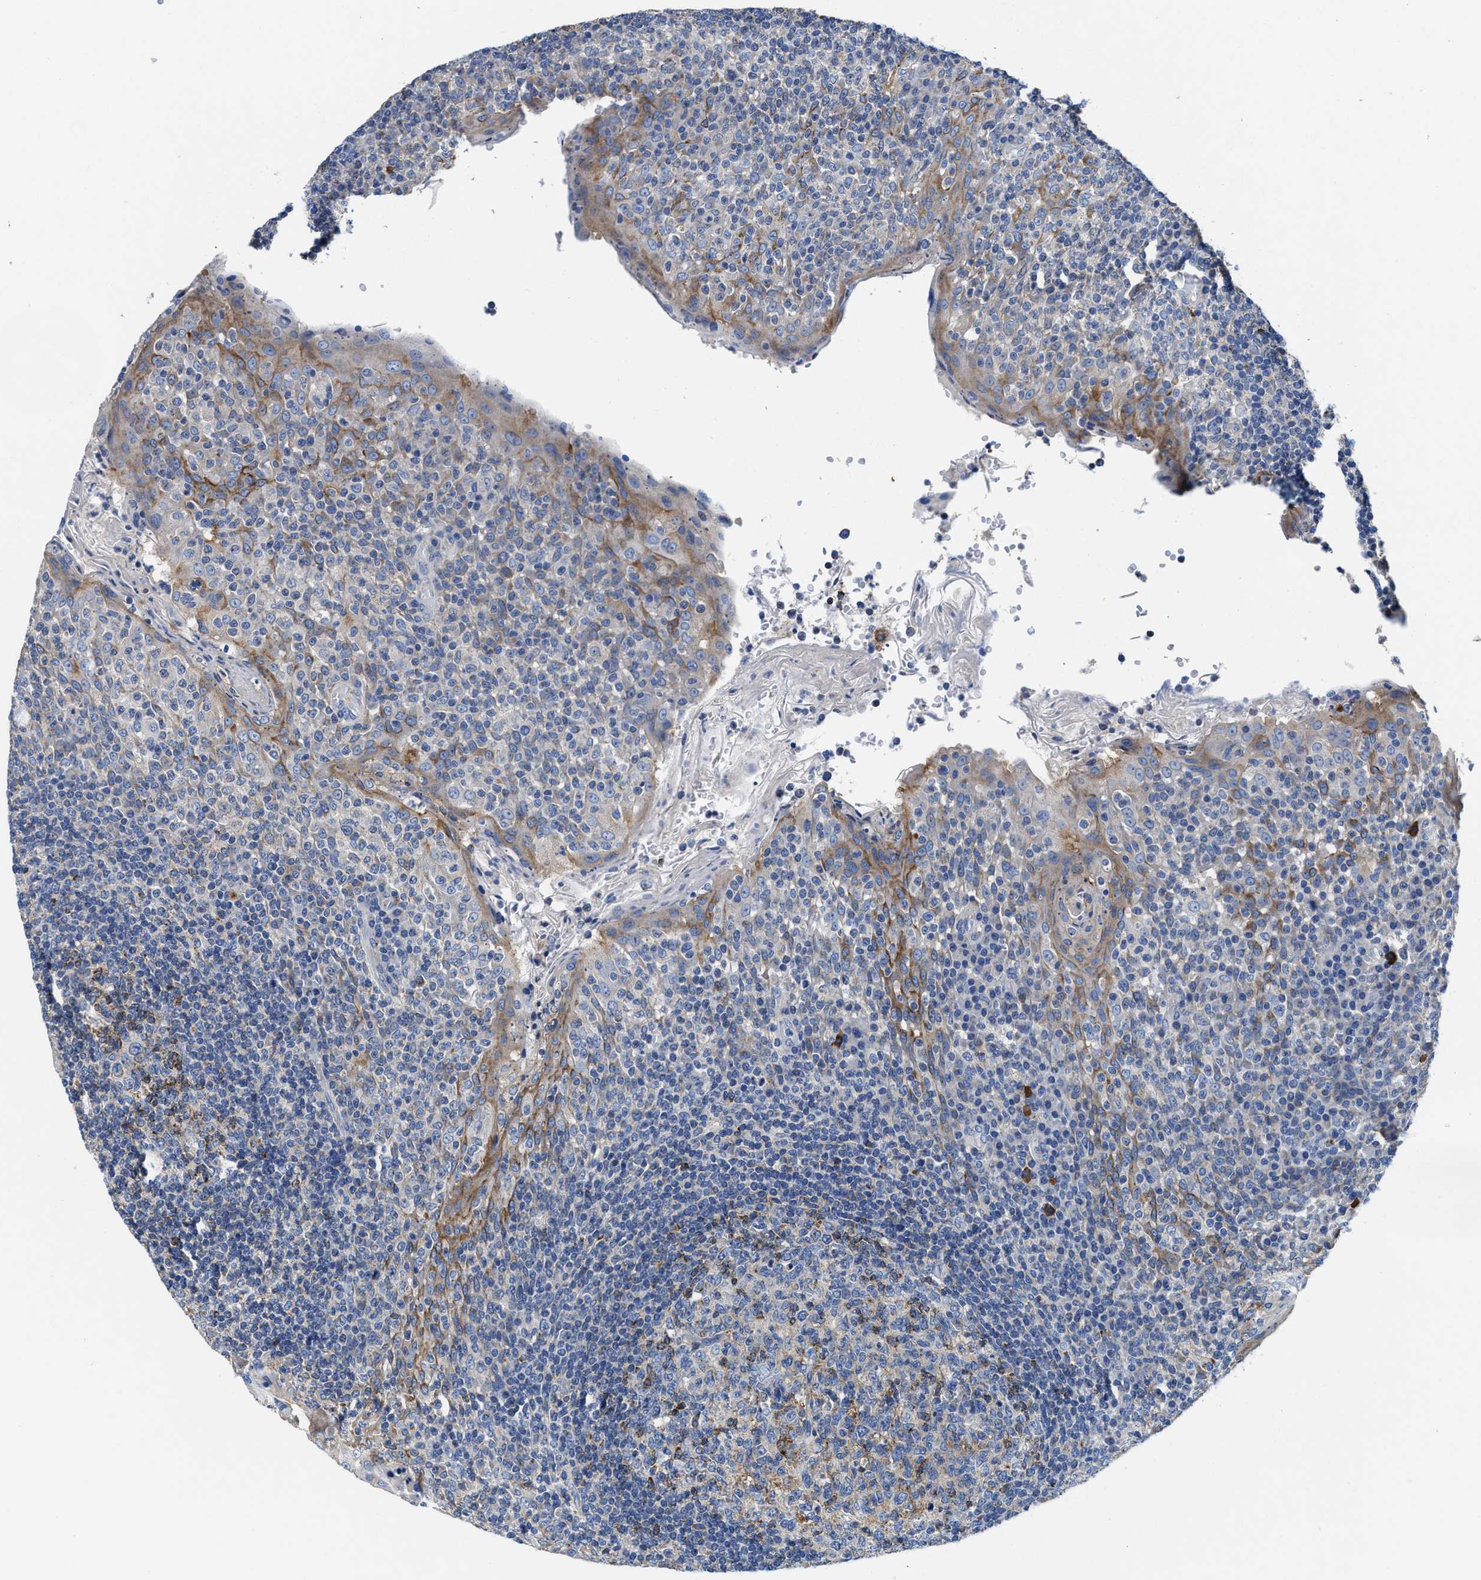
{"staining": {"intensity": "moderate", "quantity": "<25%", "location": "cytoplasmic/membranous"}, "tissue": "tonsil", "cell_type": "Germinal center cells", "image_type": "normal", "snomed": [{"axis": "morphology", "description": "Normal tissue, NOS"}, {"axis": "topography", "description": "Tonsil"}], "caption": "Normal tonsil demonstrates moderate cytoplasmic/membranous staining in about <25% of germinal center cells Immunohistochemistry stains the protein in brown and the nuclei are stained blue..", "gene": "TMEM30A", "patient": {"sex": "female", "age": 19}}